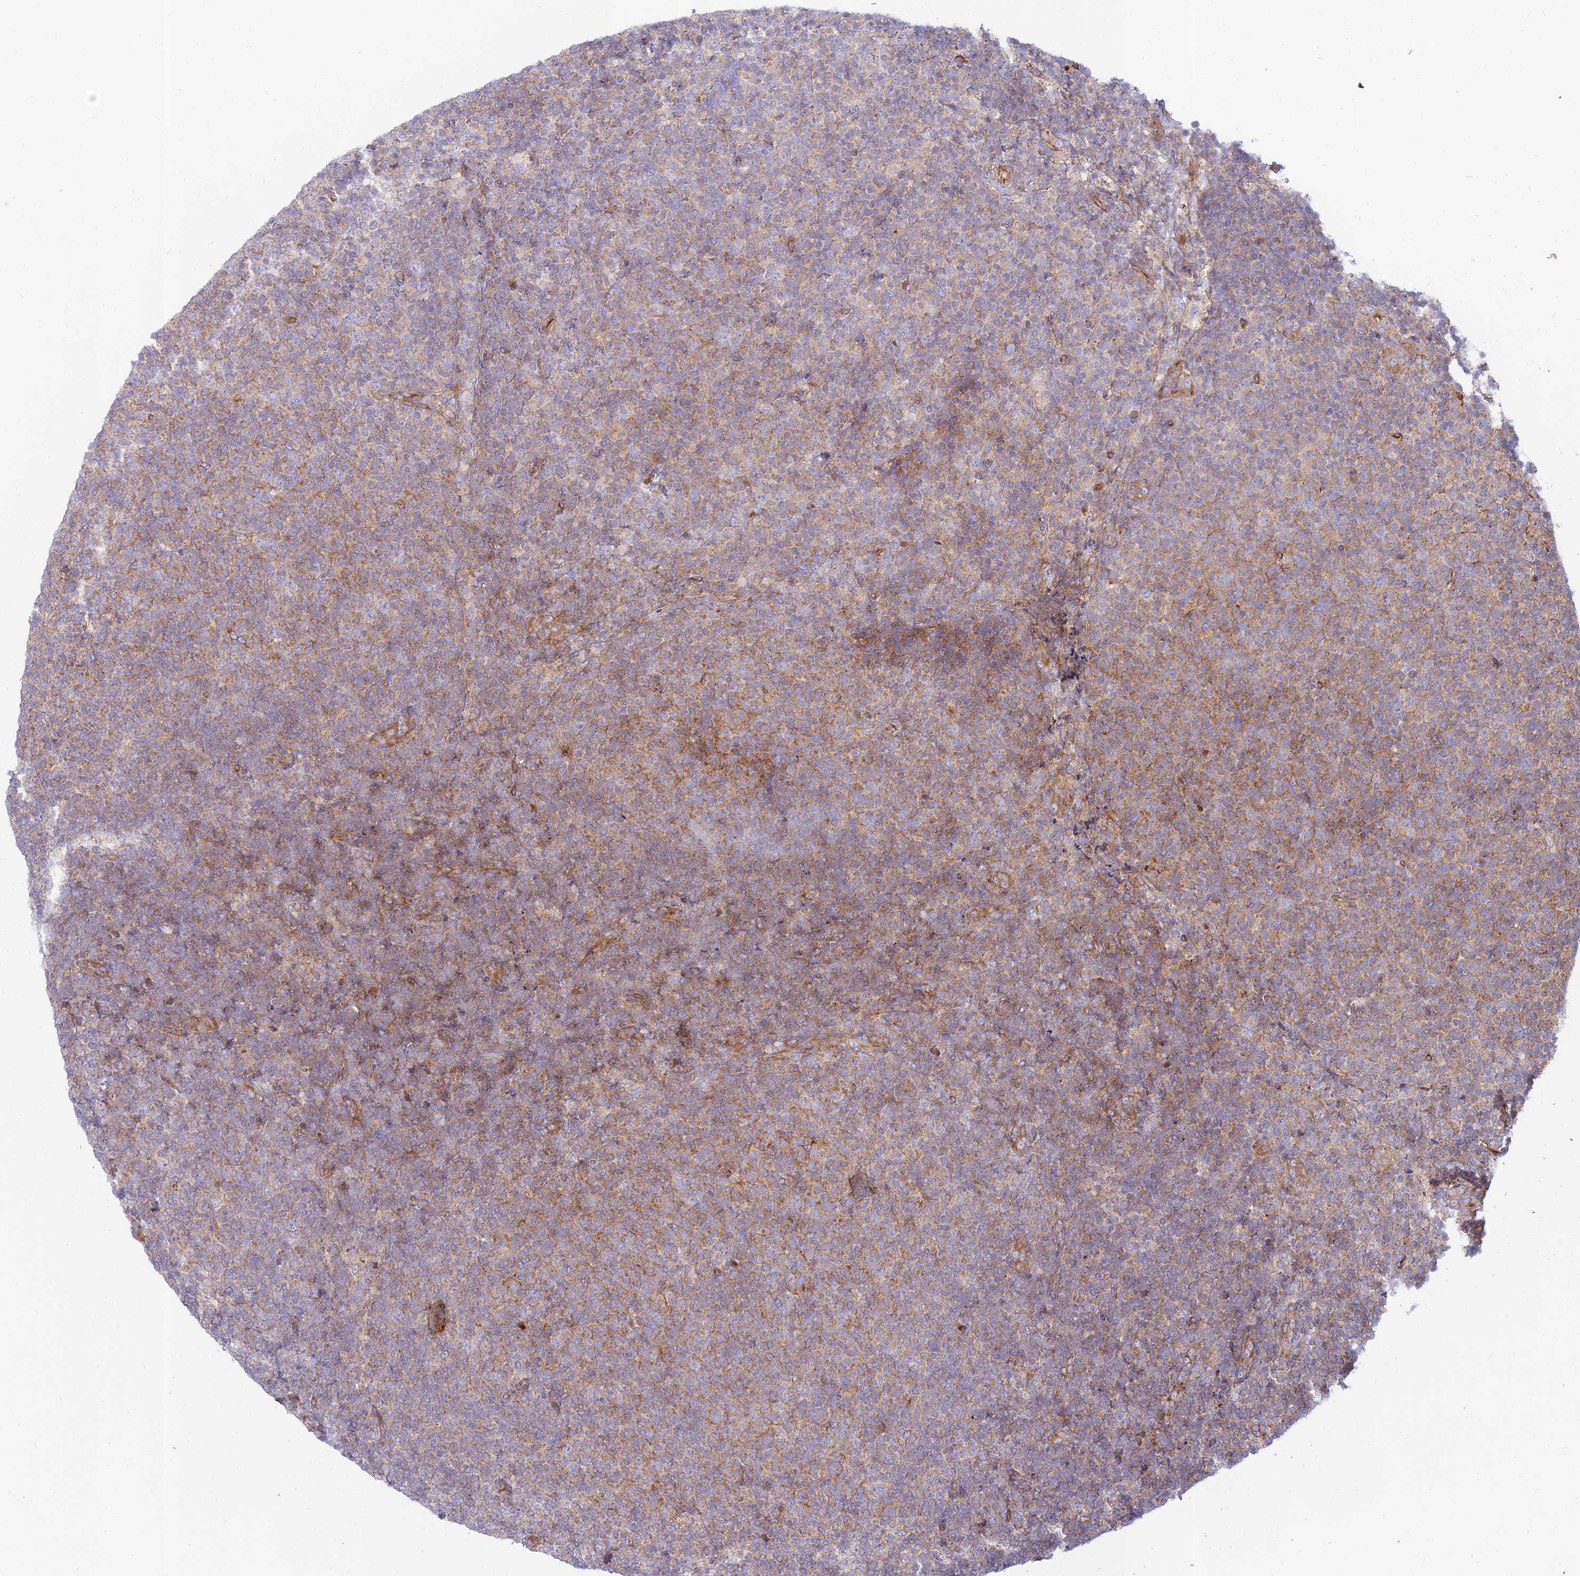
{"staining": {"intensity": "weak", "quantity": "25%-75%", "location": "cytoplasmic/membranous"}, "tissue": "lymphoma", "cell_type": "Tumor cells", "image_type": "cancer", "snomed": [{"axis": "morphology", "description": "Malignant lymphoma, non-Hodgkin's type, Low grade"}, {"axis": "topography", "description": "Lymph node"}], "caption": "DAB (3,3'-diaminobenzidine) immunohistochemical staining of human lymphoma demonstrates weak cytoplasmic/membranous protein positivity in approximately 25%-75% of tumor cells.", "gene": "PIMREG", "patient": {"sex": "male", "age": 66}}